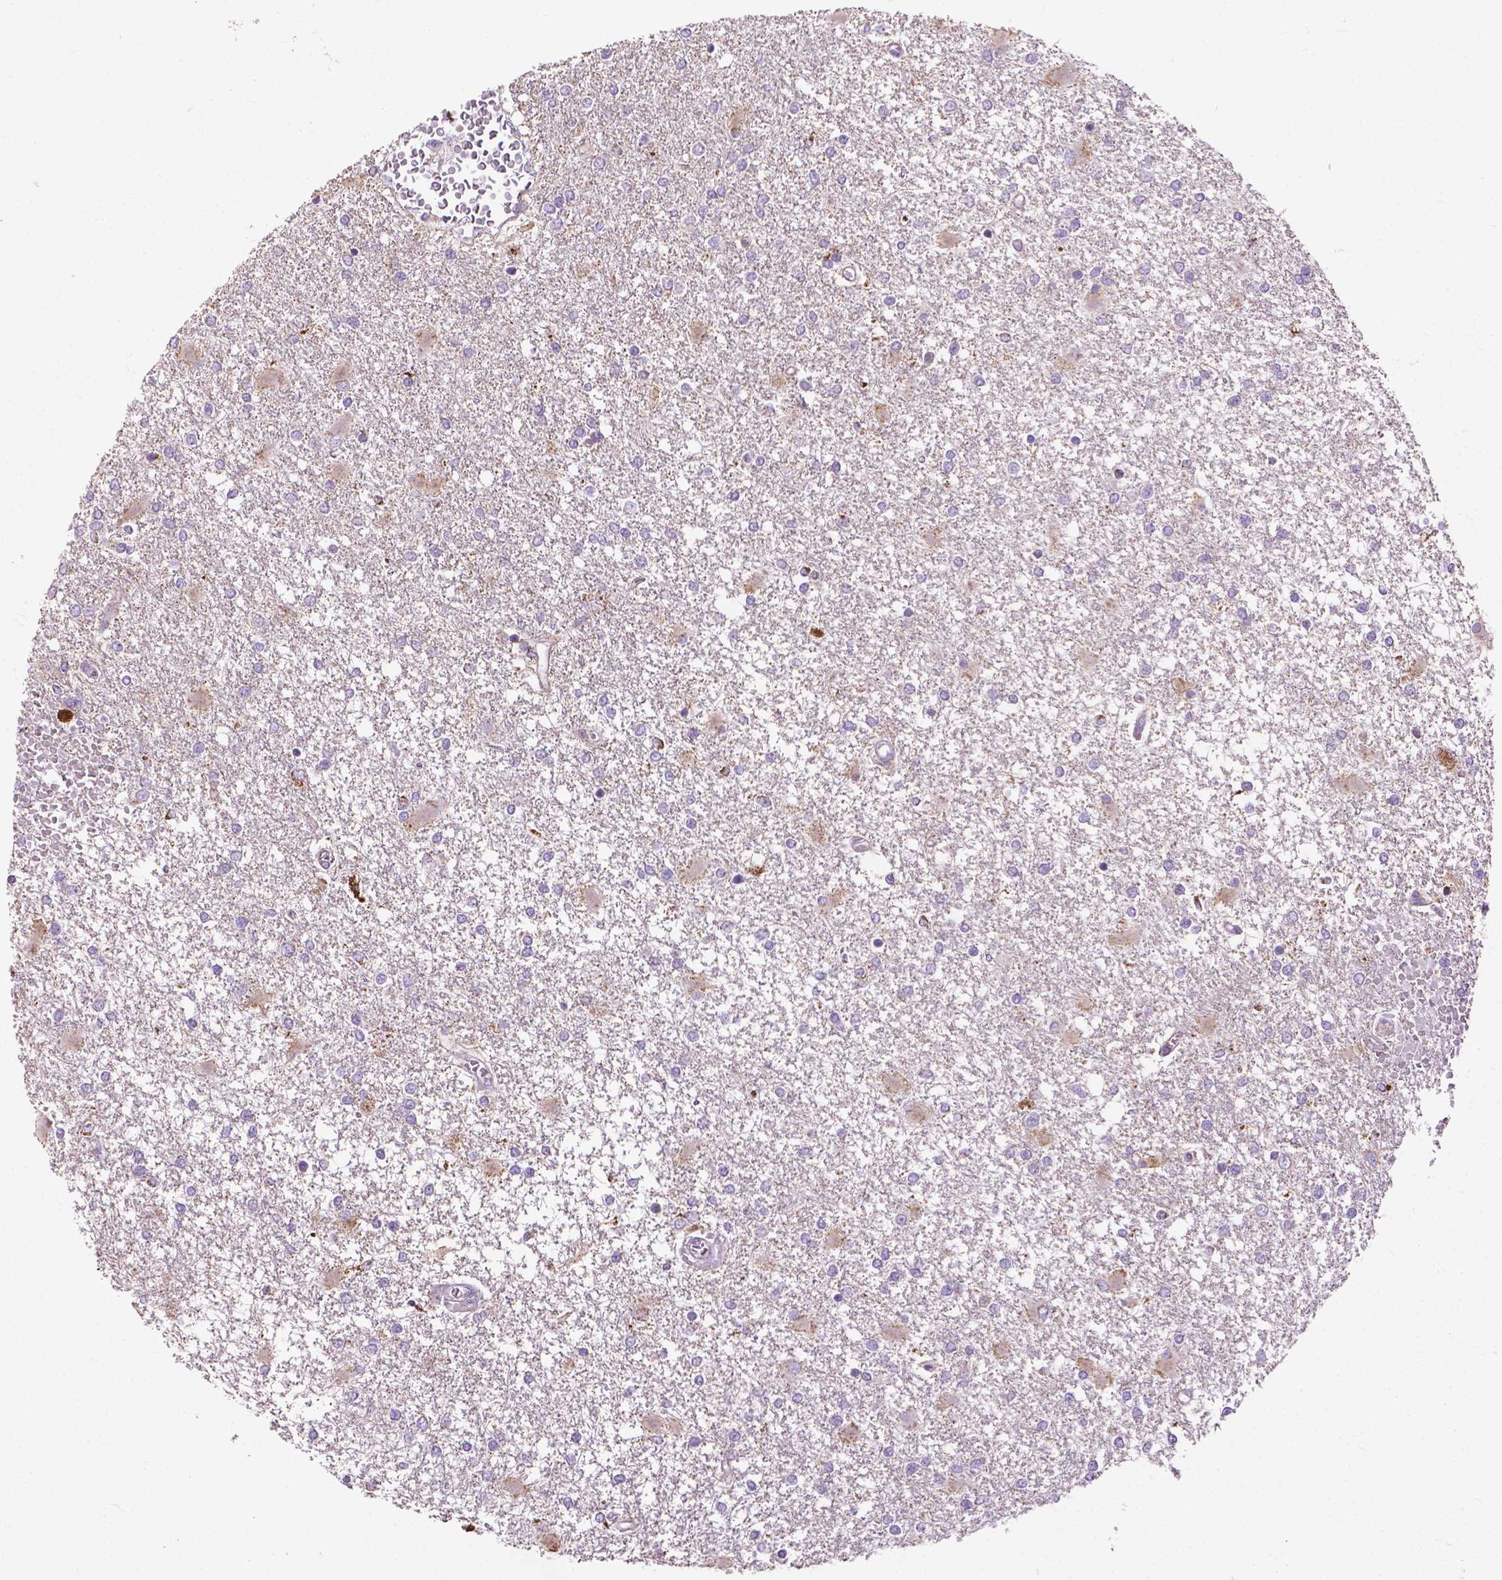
{"staining": {"intensity": "negative", "quantity": "none", "location": "none"}, "tissue": "glioma", "cell_type": "Tumor cells", "image_type": "cancer", "snomed": [{"axis": "morphology", "description": "Glioma, malignant, High grade"}, {"axis": "topography", "description": "Cerebral cortex"}], "caption": "The micrograph displays no significant positivity in tumor cells of malignant glioma (high-grade). Nuclei are stained in blue.", "gene": "VDAC1", "patient": {"sex": "male", "age": 79}}